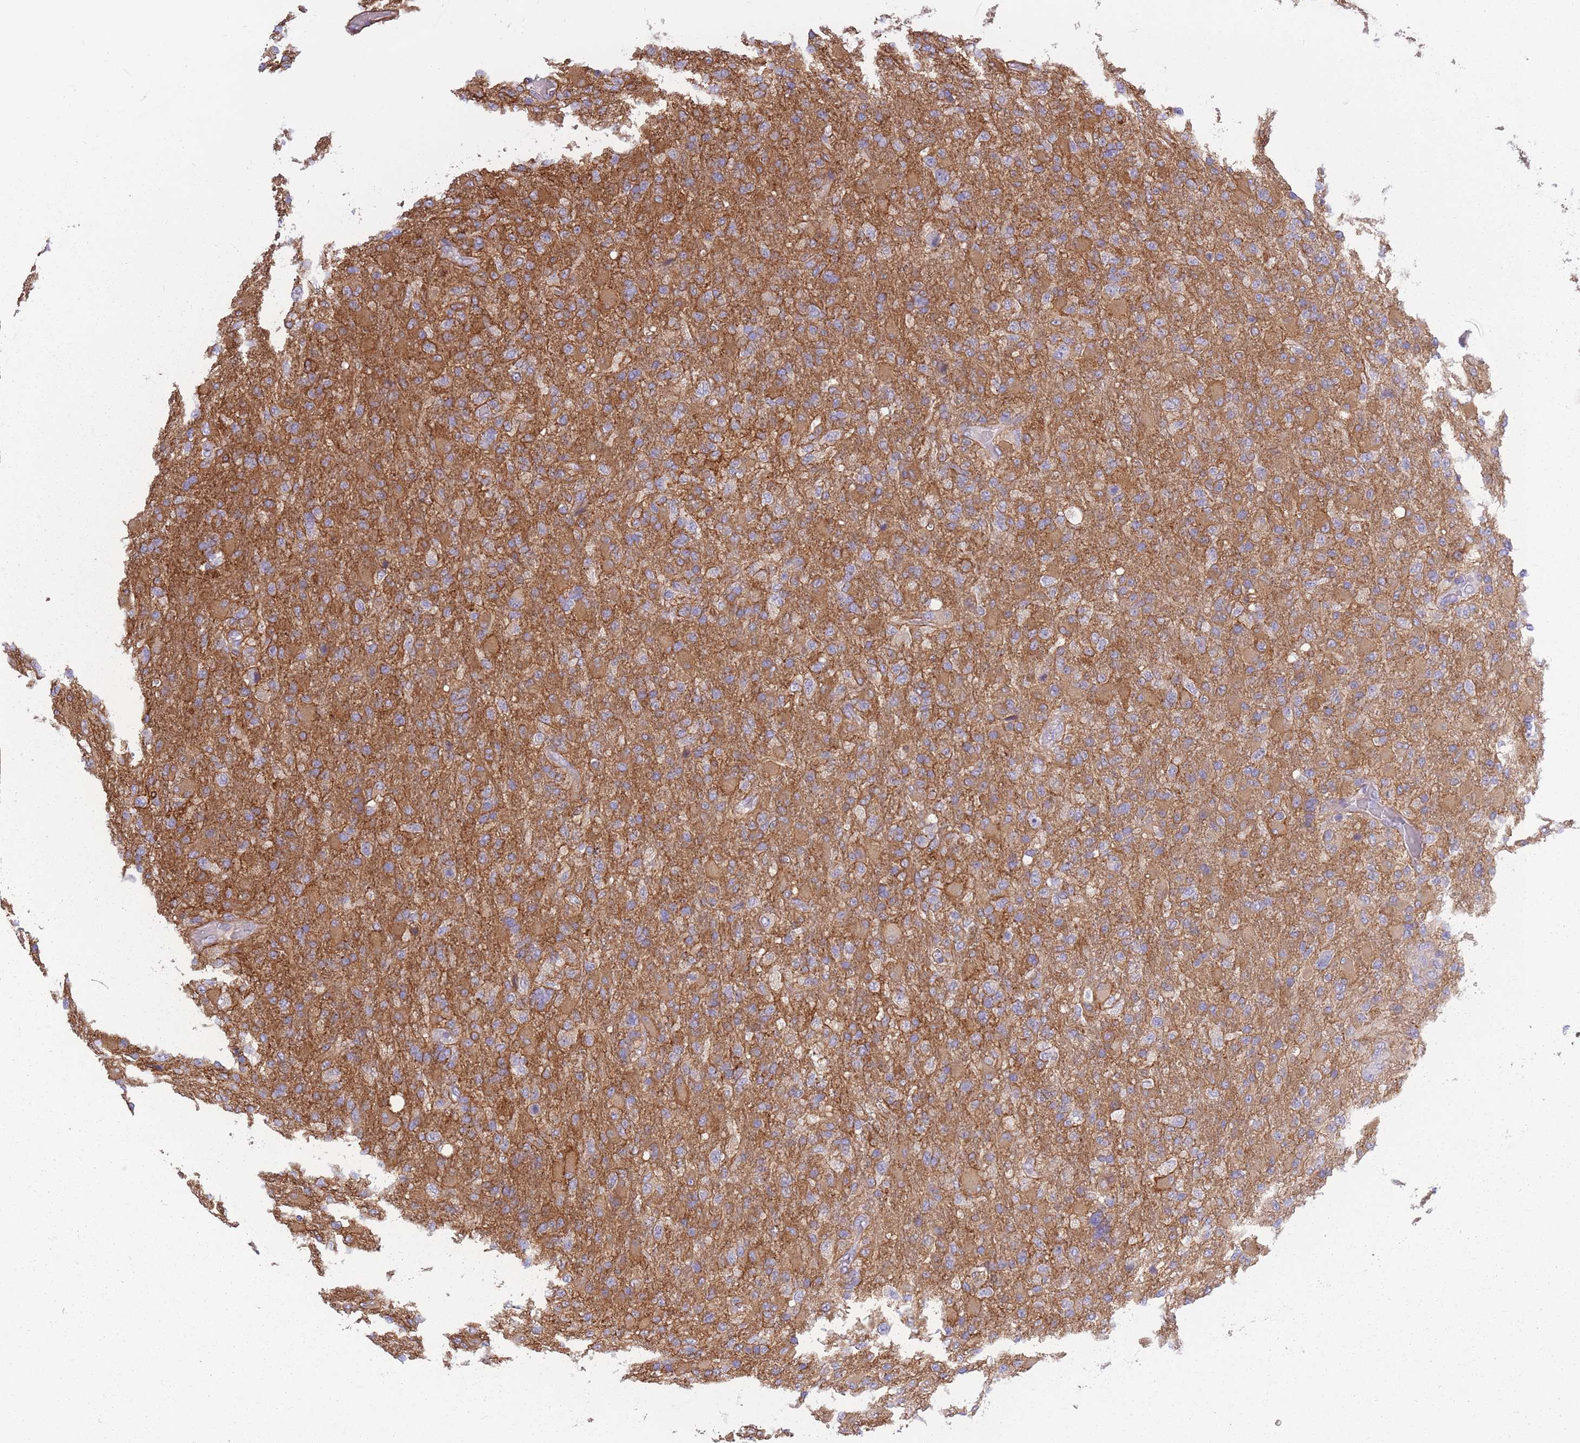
{"staining": {"intensity": "moderate", "quantity": "25%-75%", "location": "cytoplasmic/membranous"}, "tissue": "glioma", "cell_type": "Tumor cells", "image_type": "cancer", "snomed": [{"axis": "morphology", "description": "Glioma, malignant, Low grade"}, {"axis": "topography", "description": "Brain"}], "caption": "A brown stain labels moderate cytoplasmic/membranous expression of a protein in human glioma tumor cells.", "gene": "ADD1", "patient": {"sex": "male", "age": 65}}